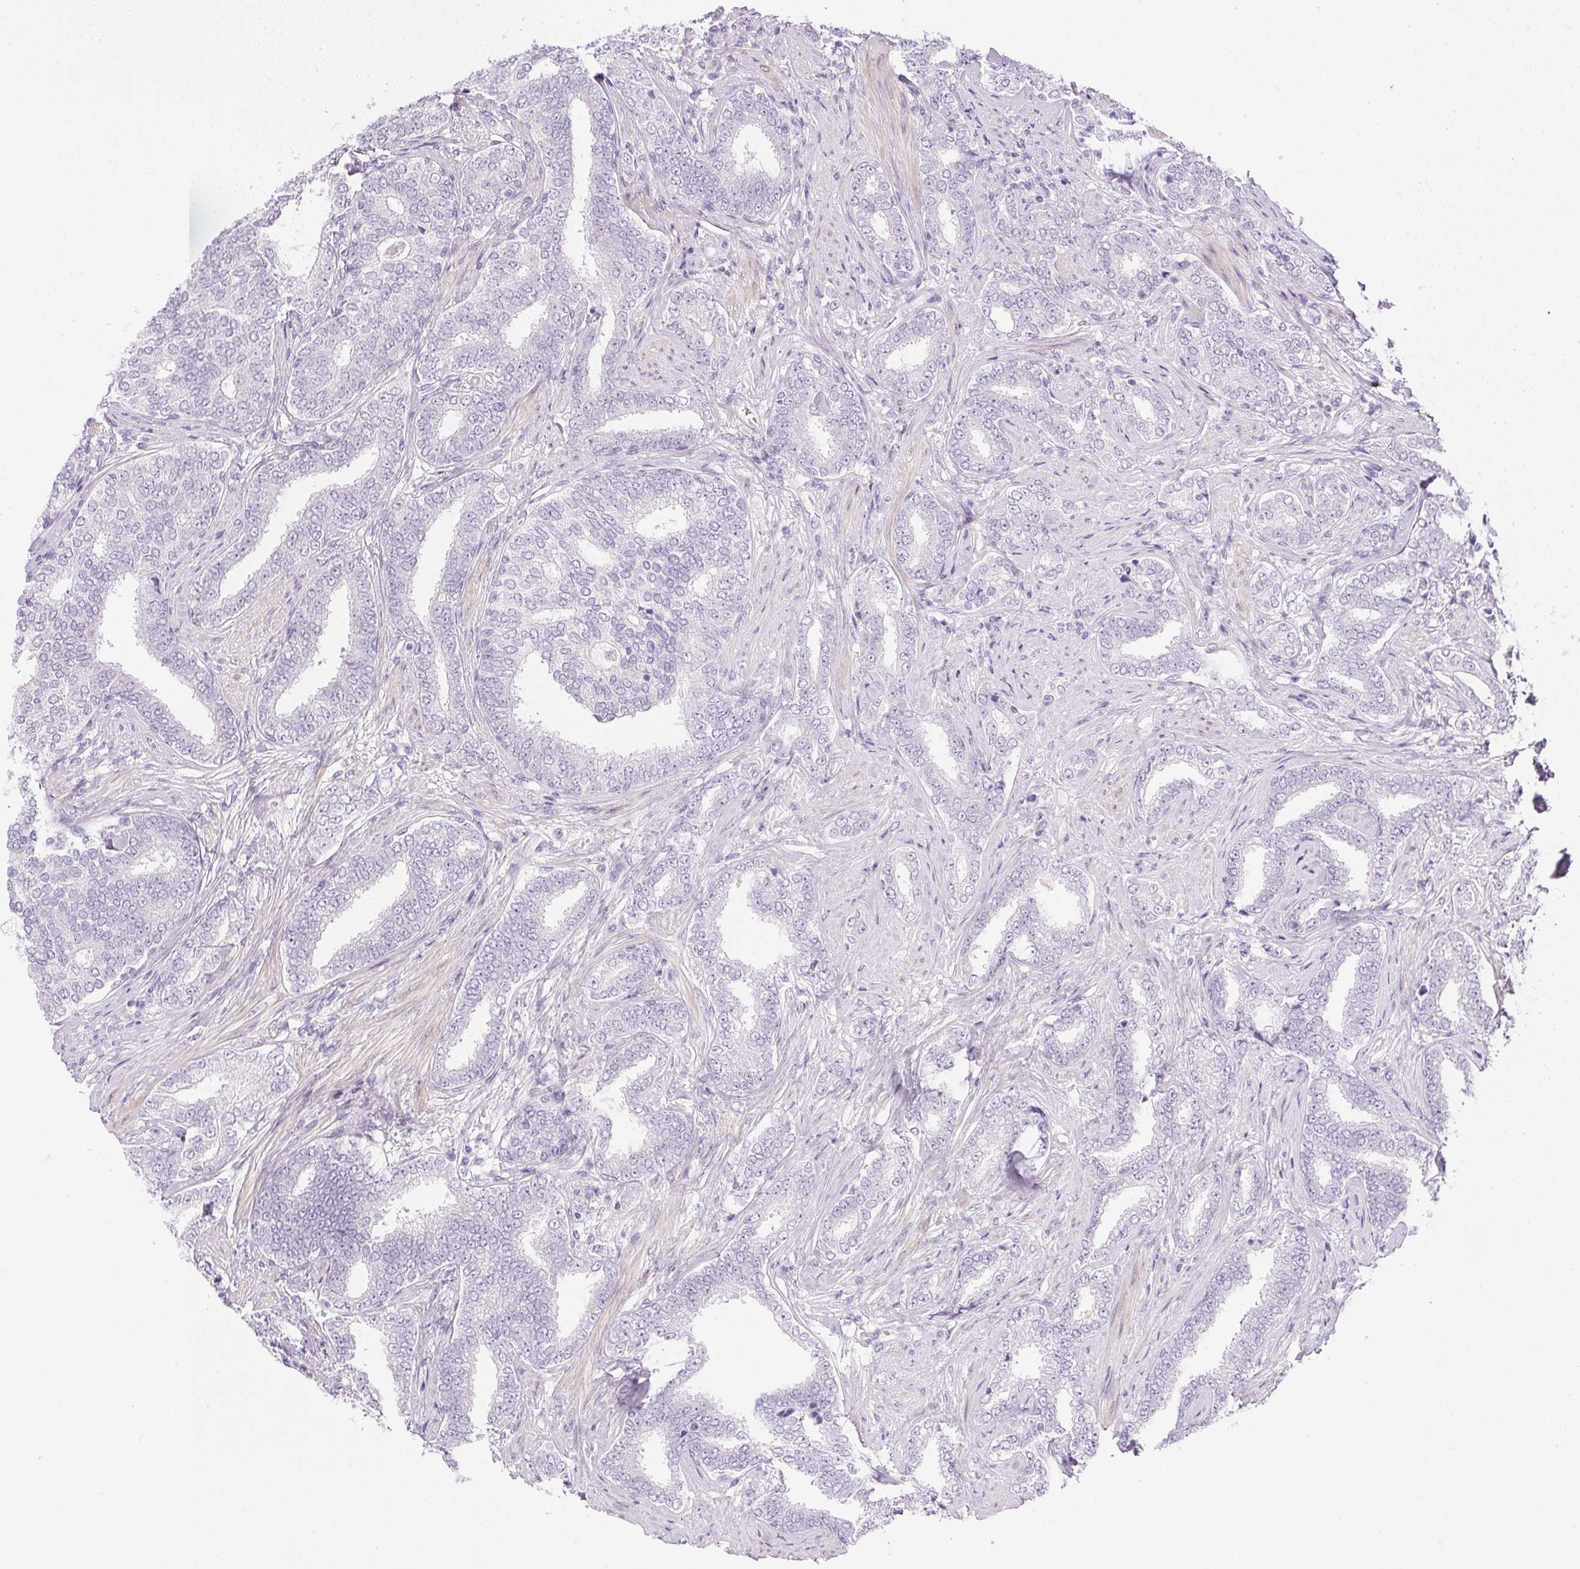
{"staining": {"intensity": "negative", "quantity": "none", "location": "none"}, "tissue": "prostate cancer", "cell_type": "Tumor cells", "image_type": "cancer", "snomed": [{"axis": "morphology", "description": "Adenocarcinoma, High grade"}, {"axis": "topography", "description": "Prostate"}], "caption": "The histopathology image displays no staining of tumor cells in prostate cancer (high-grade adenocarcinoma). (DAB (3,3'-diaminobenzidine) immunohistochemistry (IHC) visualized using brightfield microscopy, high magnification).", "gene": "CTRL", "patient": {"sex": "male", "age": 72}}